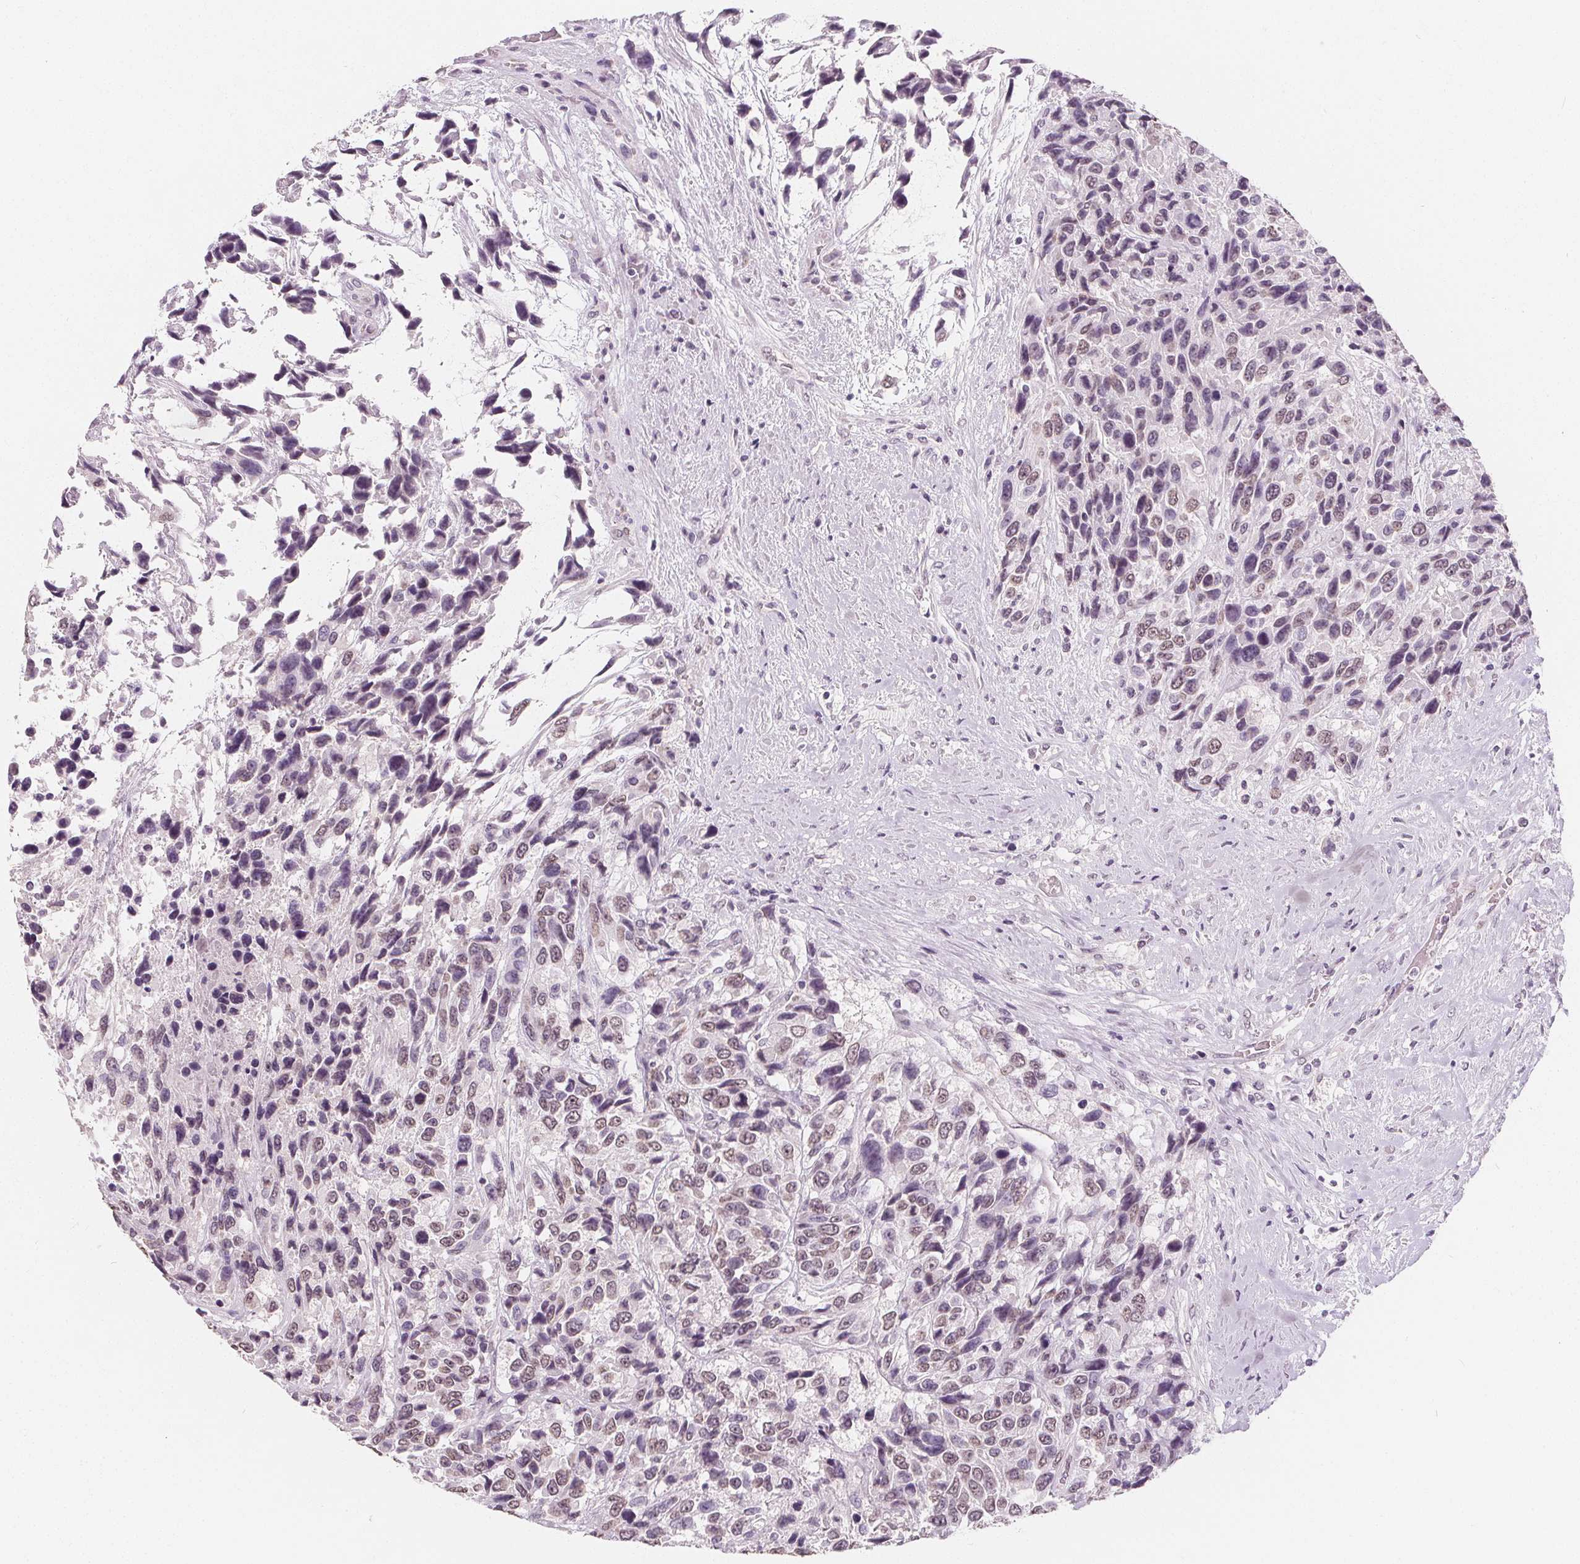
{"staining": {"intensity": "weak", "quantity": "25%-75%", "location": "nuclear"}, "tissue": "urothelial cancer", "cell_type": "Tumor cells", "image_type": "cancer", "snomed": [{"axis": "morphology", "description": "Urothelial carcinoma, High grade"}, {"axis": "topography", "description": "Urinary bladder"}], "caption": "This micrograph displays IHC staining of human high-grade urothelial carcinoma, with low weak nuclear expression in about 25%-75% of tumor cells.", "gene": "DBX2", "patient": {"sex": "female", "age": 70}}